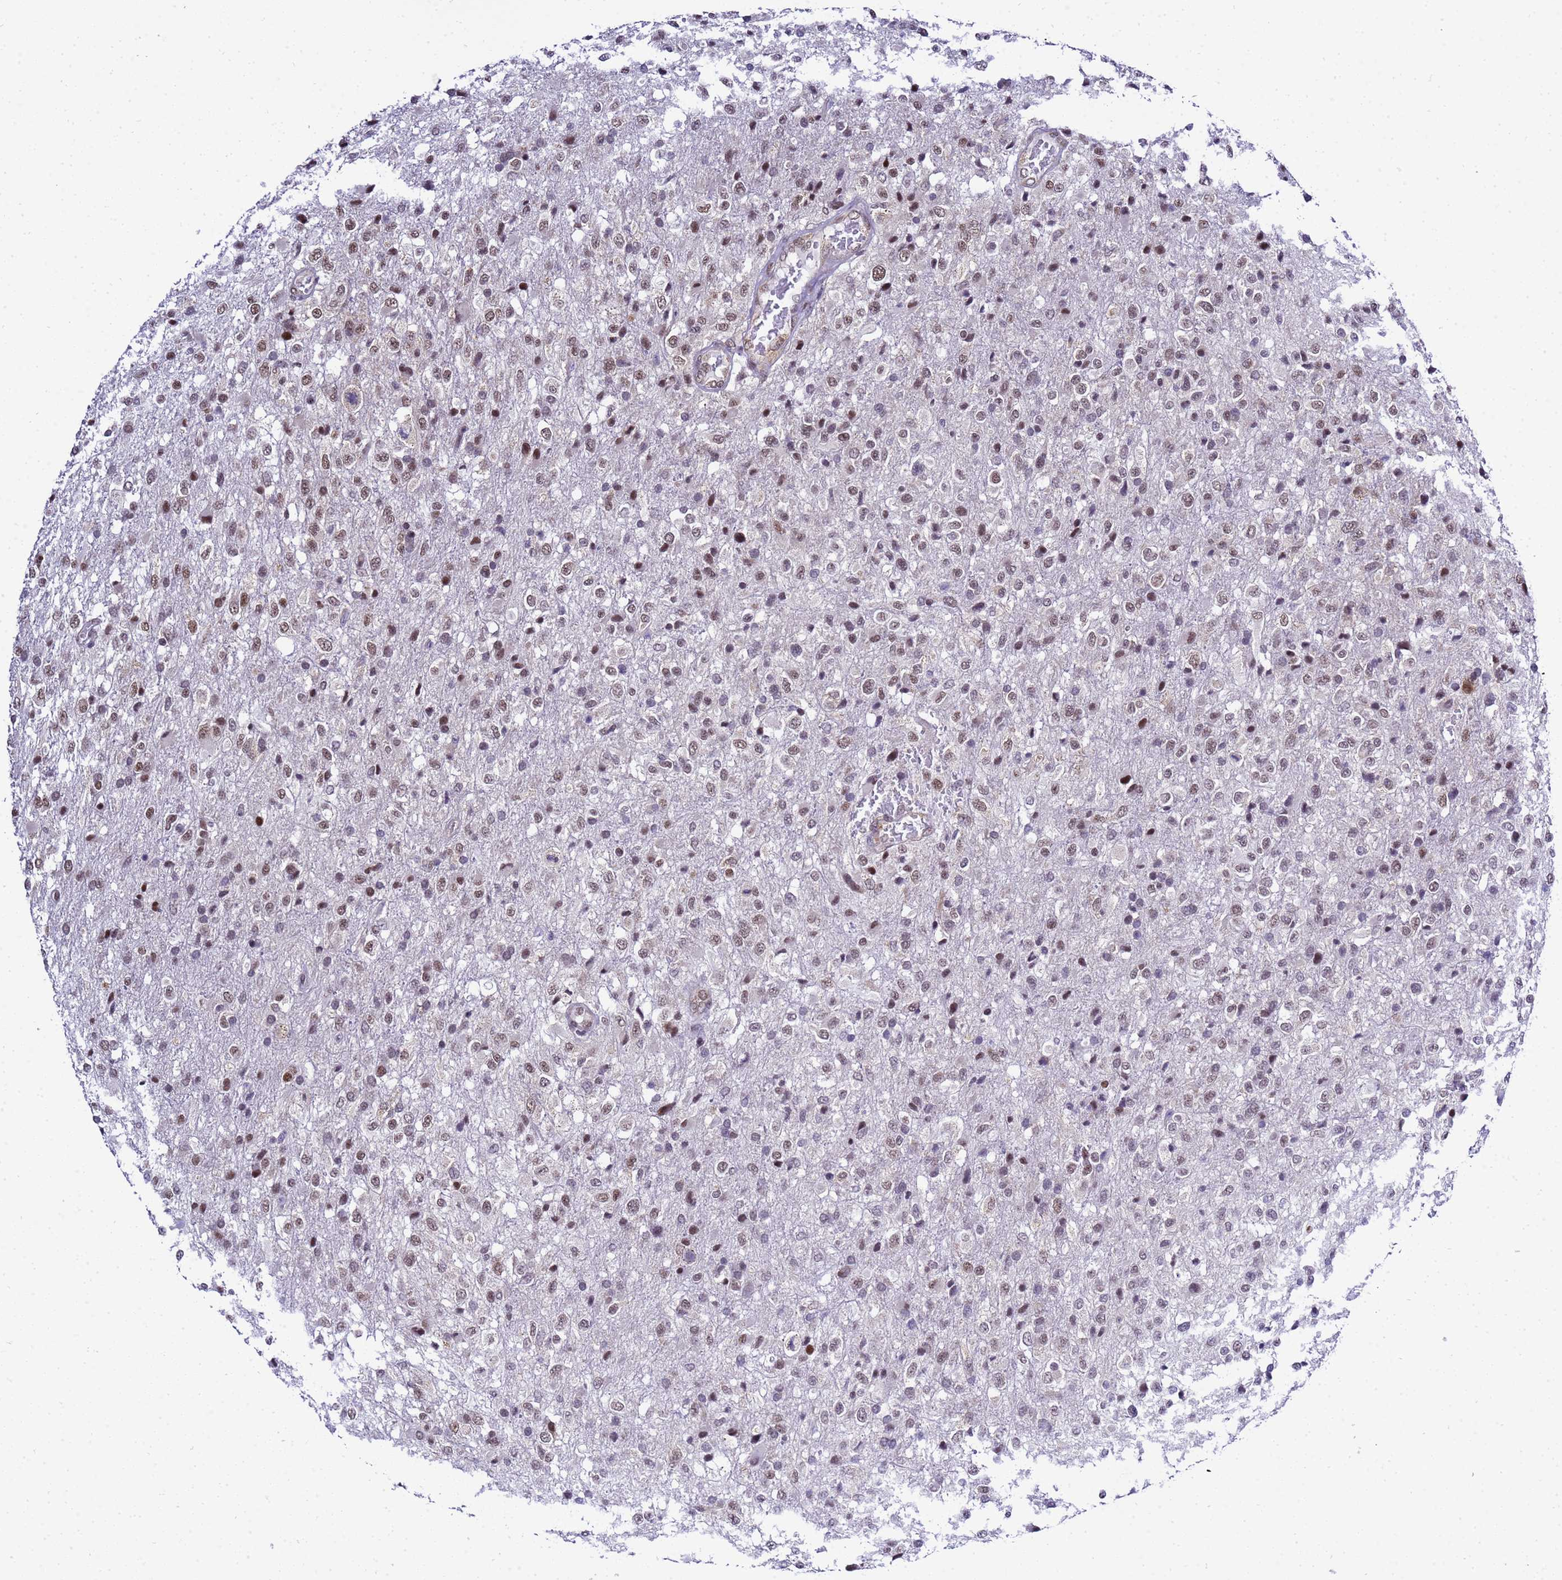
{"staining": {"intensity": "moderate", "quantity": "25%-75%", "location": "nuclear"}, "tissue": "glioma", "cell_type": "Tumor cells", "image_type": "cancer", "snomed": [{"axis": "morphology", "description": "Glioma, malignant, High grade"}, {"axis": "topography", "description": "Brain"}], "caption": "Tumor cells demonstrate medium levels of moderate nuclear staining in approximately 25%-75% of cells in malignant glioma (high-grade).", "gene": "SMN1", "patient": {"sex": "female", "age": 74}}